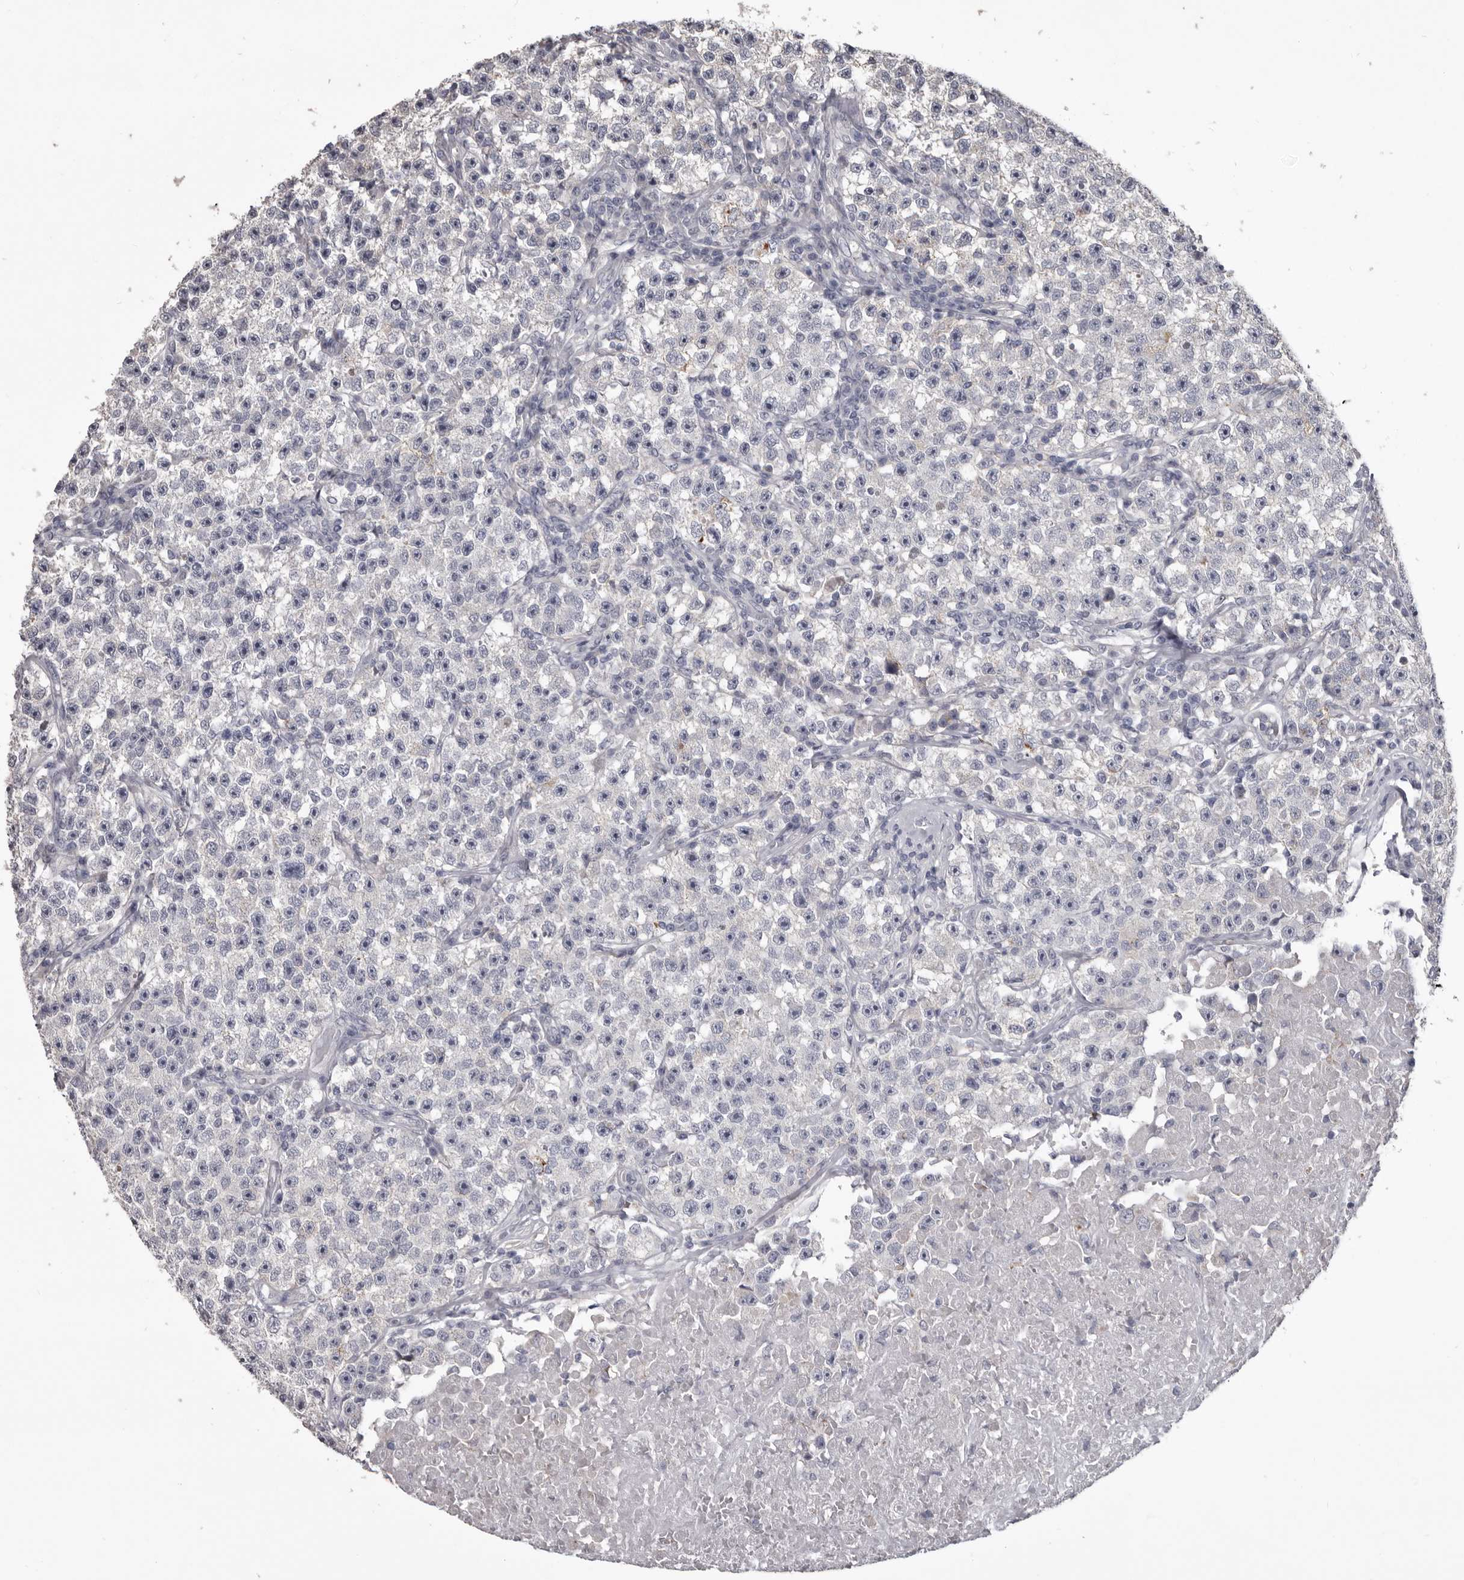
{"staining": {"intensity": "negative", "quantity": "none", "location": "none"}, "tissue": "testis cancer", "cell_type": "Tumor cells", "image_type": "cancer", "snomed": [{"axis": "morphology", "description": "Seminoma, NOS"}, {"axis": "topography", "description": "Testis"}], "caption": "High magnification brightfield microscopy of testis seminoma stained with DAB (3,3'-diaminobenzidine) (brown) and counterstained with hematoxylin (blue): tumor cells show no significant positivity.", "gene": "LPAR6", "patient": {"sex": "male", "age": 22}}